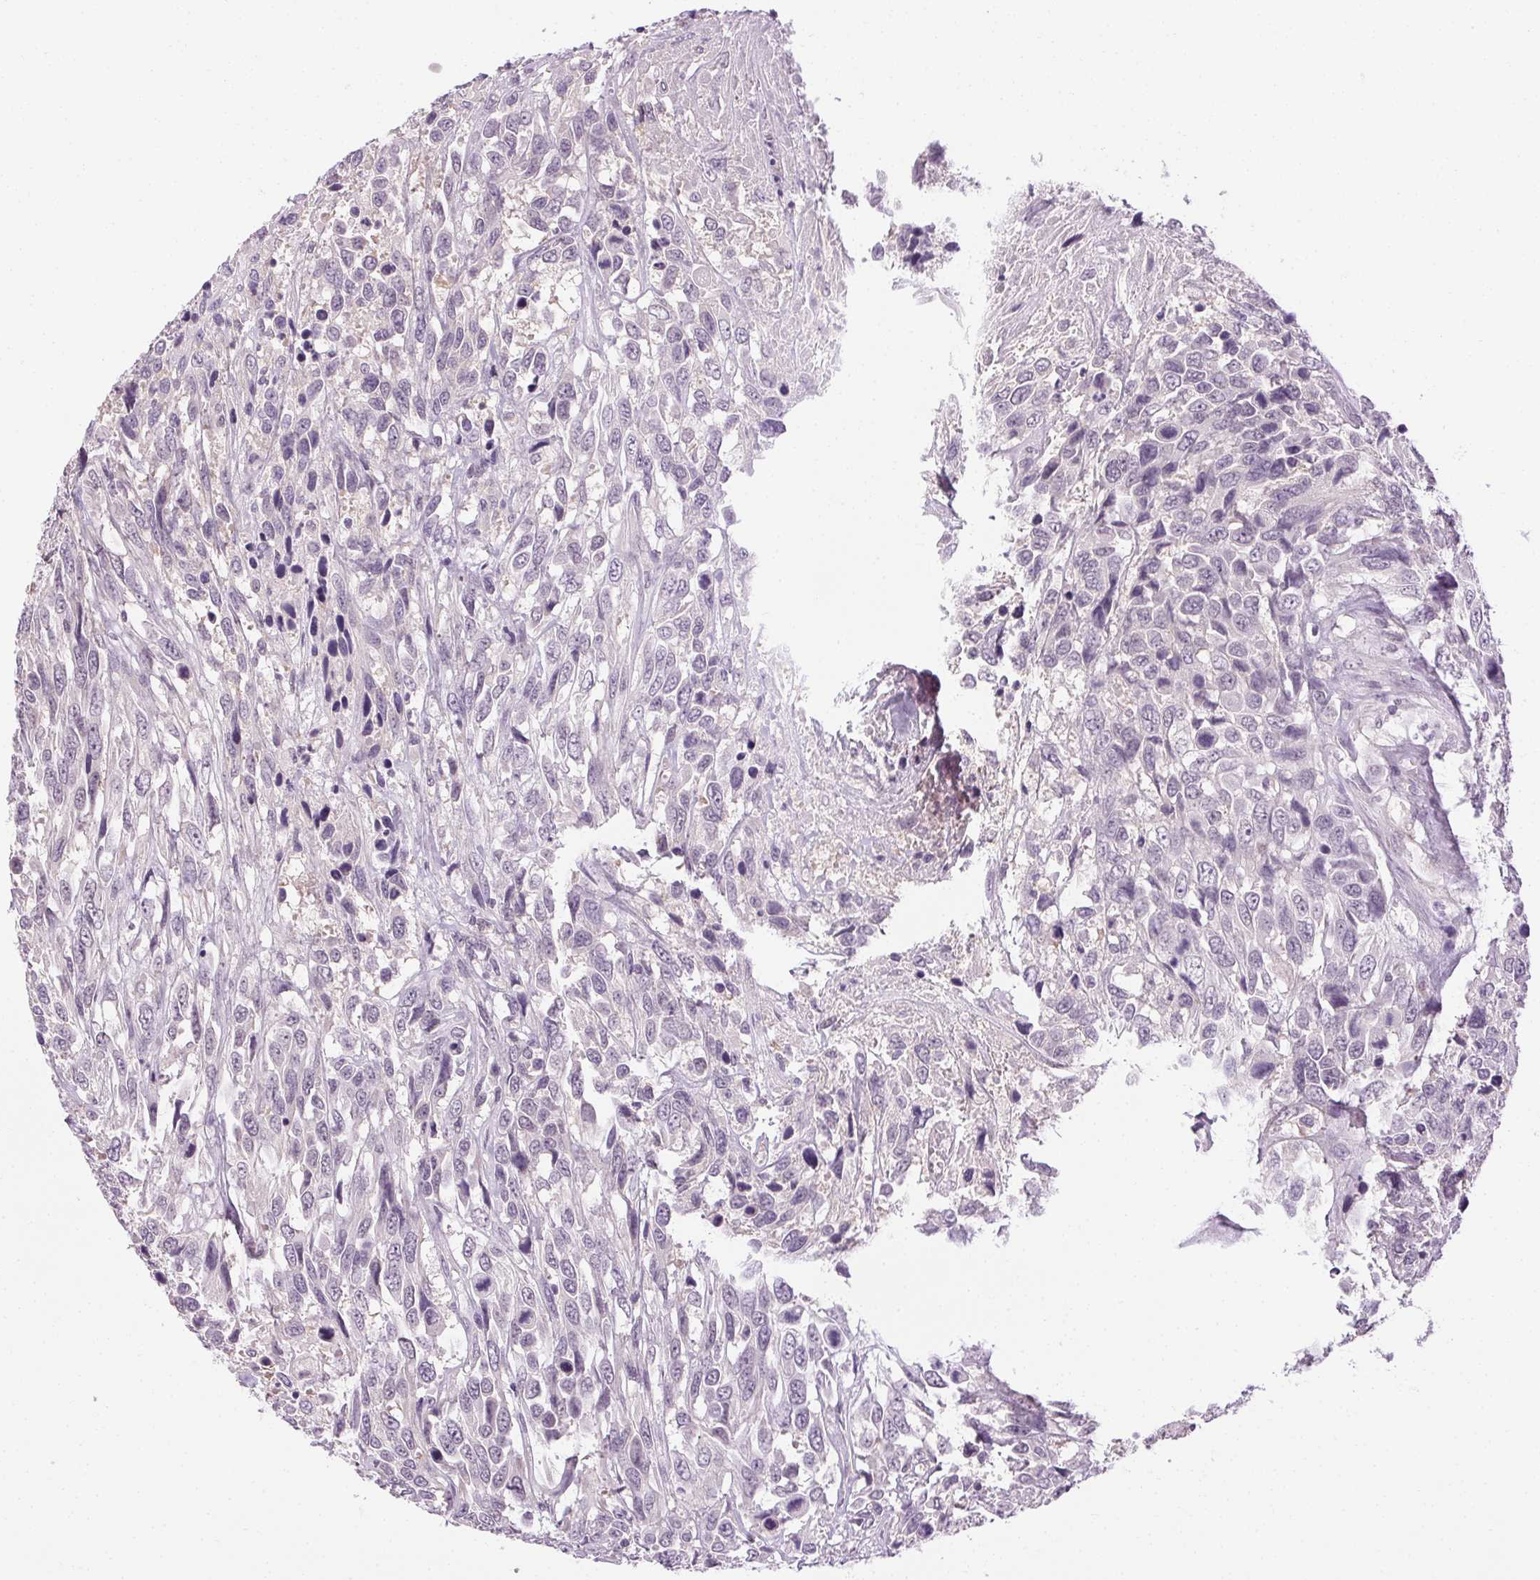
{"staining": {"intensity": "negative", "quantity": "none", "location": "none"}, "tissue": "urothelial cancer", "cell_type": "Tumor cells", "image_type": "cancer", "snomed": [{"axis": "morphology", "description": "Urothelial carcinoma, High grade"}, {"axis": "topography", "description": "Urinary bladder"}], "caption": "The IHC histopathology image has no significant expression in tumor cells of urothelial cancer tissue.", "gene": "FAM168A", "patient": {"sex": "female", "age": 70}}